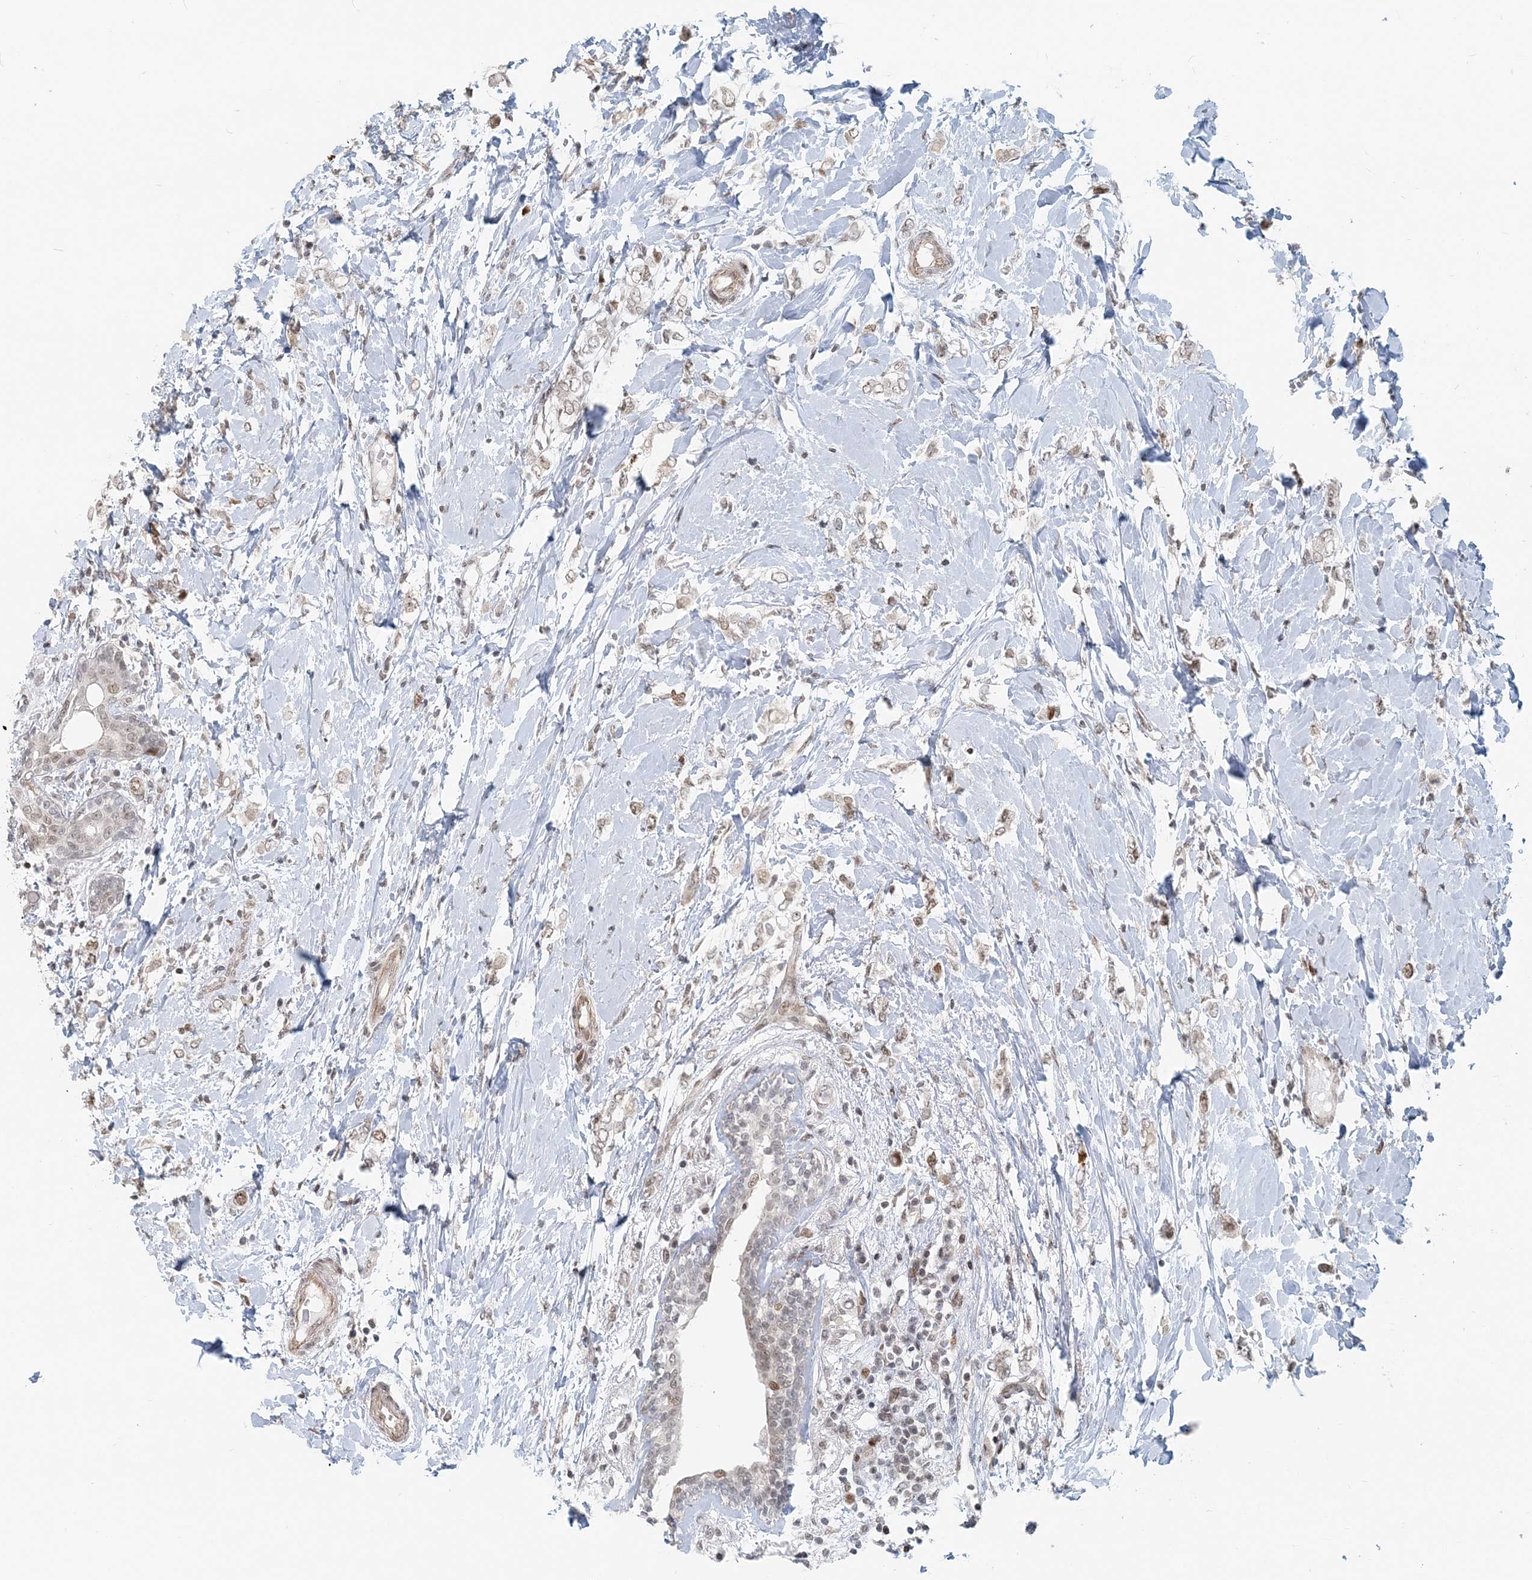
{"staining": {"intensity": "weak", "quantity": "25%-75%", "location": "nuclear"}, "tissue": "breast cancer", "cell_type": "Tumor cells", "image_type": "cancer", "snomed": [{"axis": "morphology", "description": "Normal tissue, NOS"}, {"axis": "morphology", "description": "Lobular carcinoma"}, {"axis": "topography", "description": "Breast"}], "caption": "An immunohistochemistry image of neoplastic tissue is shown. Protein staining in brown highlights weak nuclear positivity in lobular carcinoma (breast) within tumor cells. The staining was performed using DAB, with brown indicating positive protein expression. Nuclei are stained blue with hematoxylin.", "gene": "BAZ1B", "patient": {"sex": "female", "age": 47}}